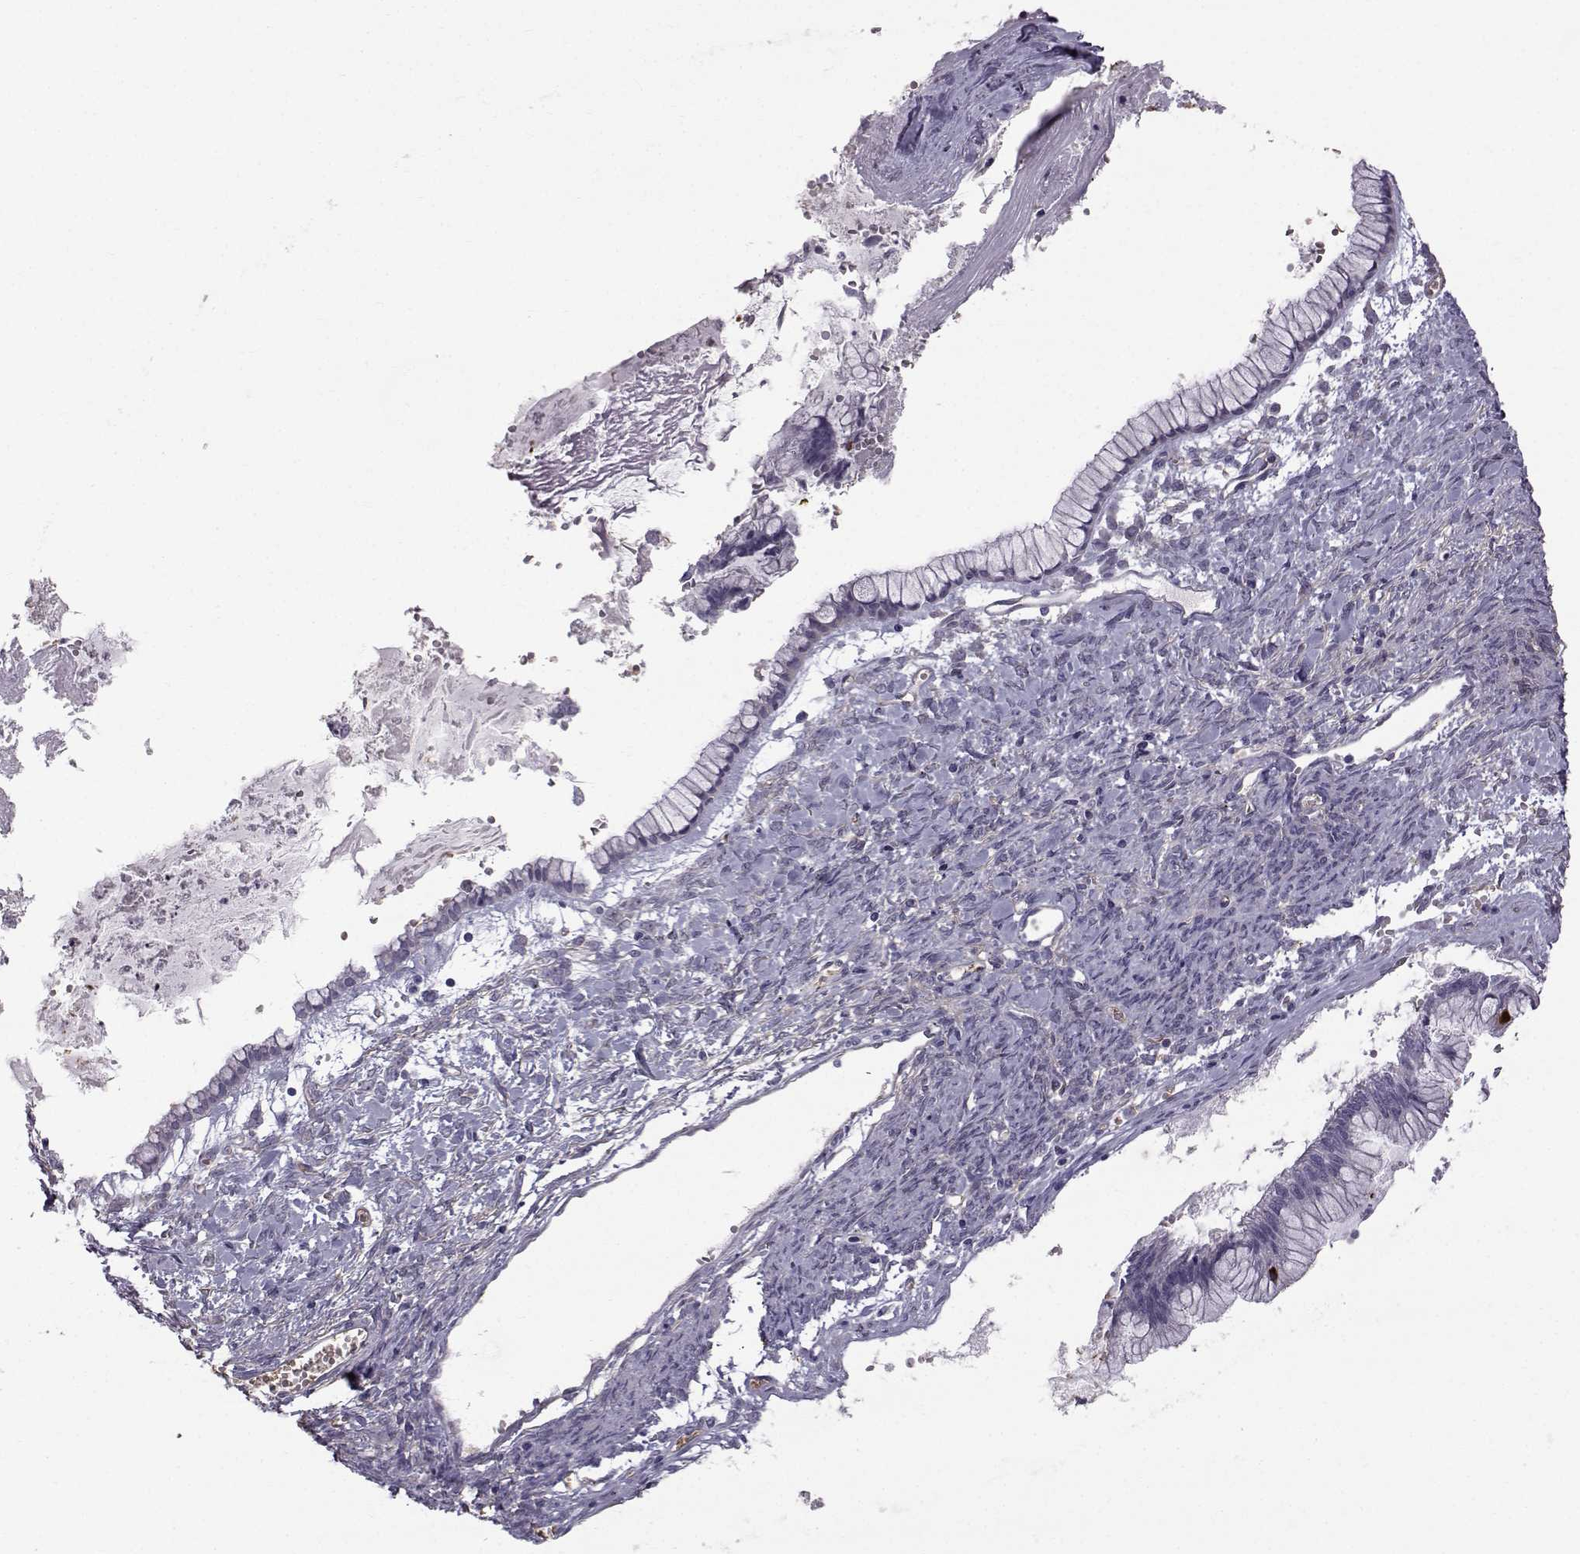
{"staining": {"intensity": "negative", "quantity": "none", "location": "none"}, "tissue": "ovarian cancer", "cell_type": "Tumor cells", "image_type": "cancer", "snomed": [{"axis": "morphology", "description": "Cystadenocarcinoma, mucinous, NOS"}, {"axis": "topography", "description": "Ovary"}], "caption": "Immunohistochemistry histopathology image of human ovarian cancer stained for a protein (brown), which displays no positivity in tumor cells.", "gene": "QPCT", "patient": {"sex": "female", "age": 67}}